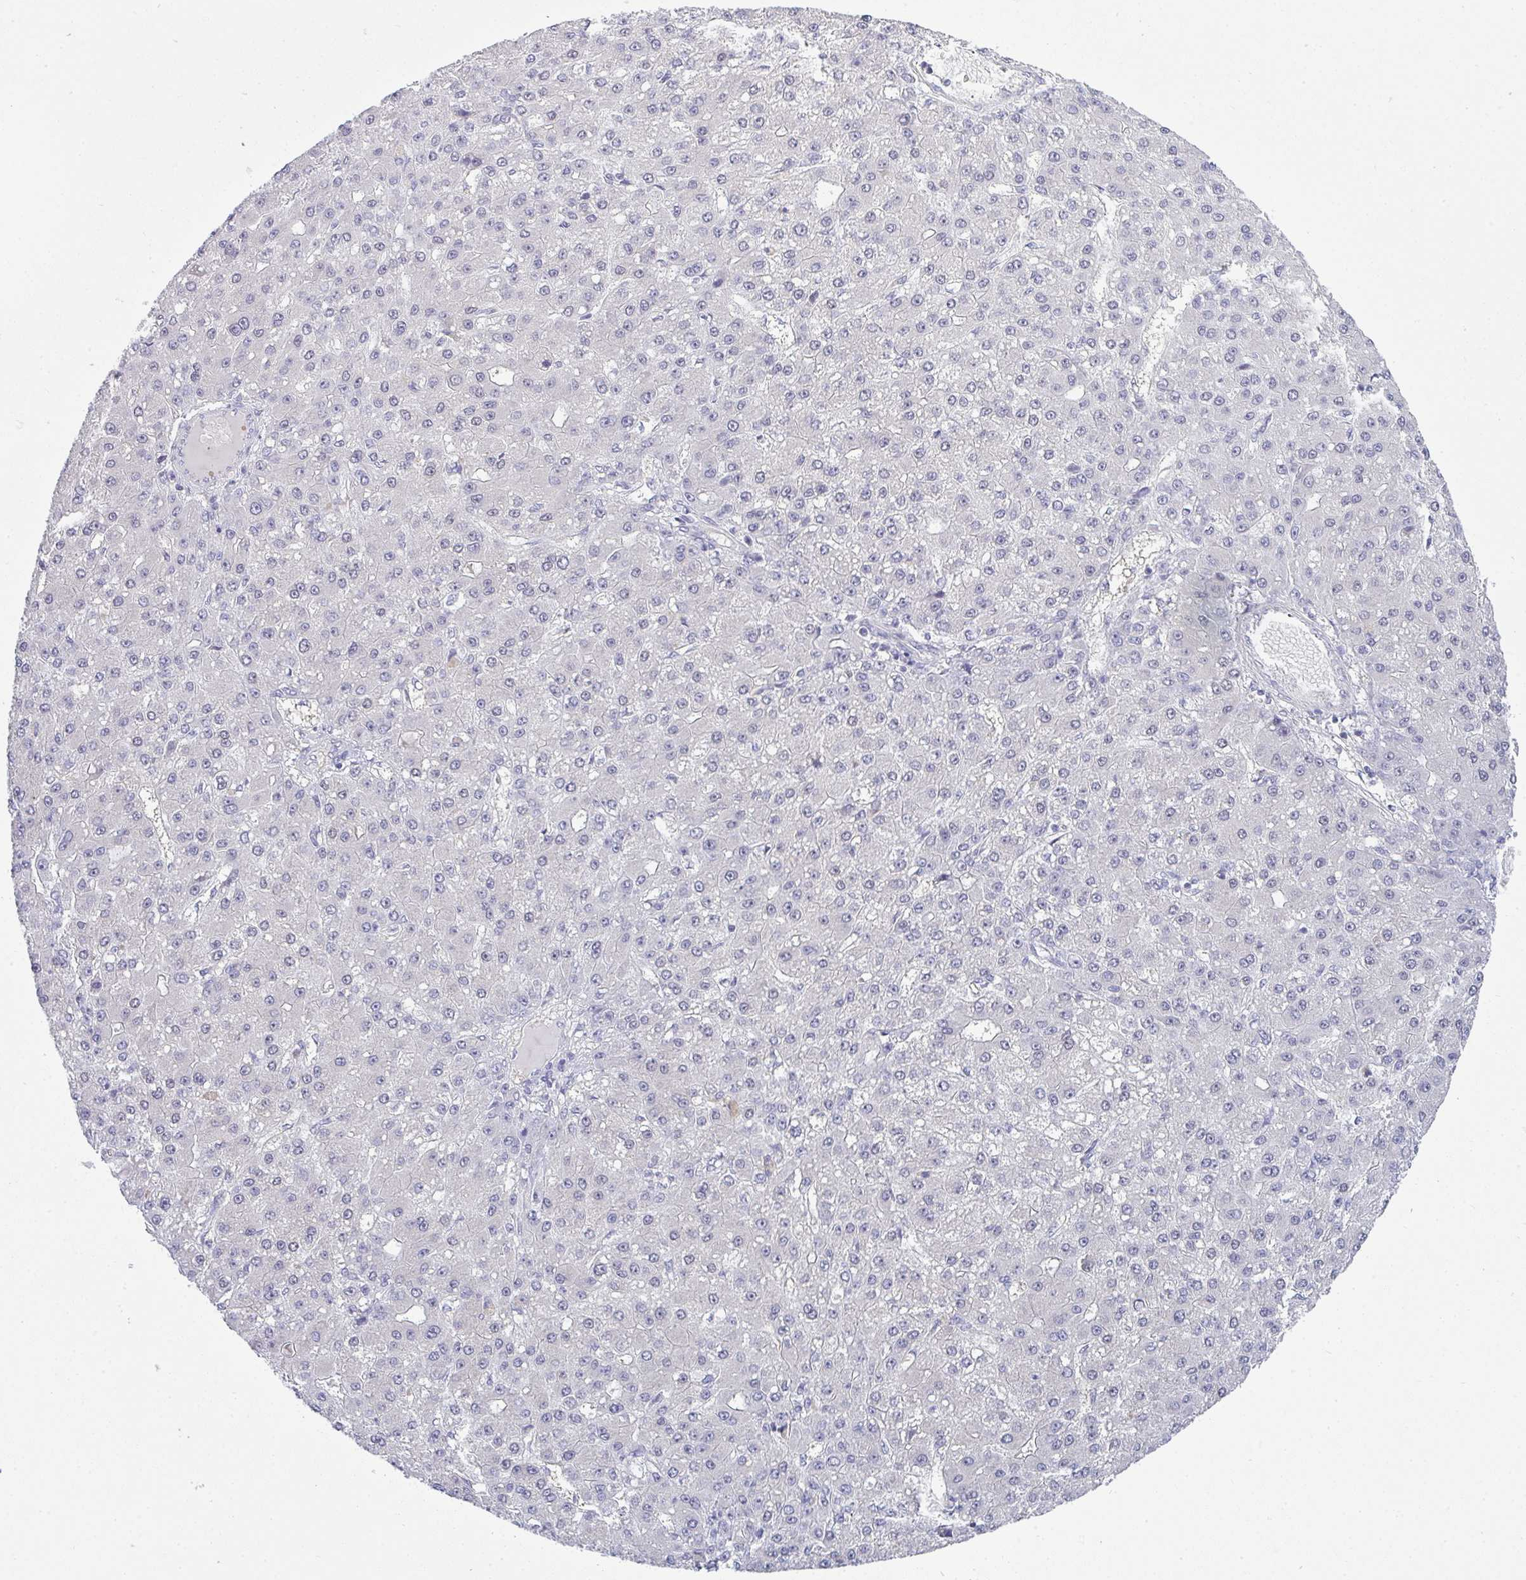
{"staining": {"intensity": "negative", "quantity": "none", "location": "none"}, "tissue": "liver cancer", "cell_type": "Tumor cells", "image_type": "cancer", "snomed": [{"axis": "morphology", "description": "Carcinoma, Hepatocellular, NOS"}, {"axis": "topography", "description": "Liver"}], "caption": "Hepatocellular carcinoma (liver) stained for a protein using immunohistochemistry (IHC) displays no expression tumor cells.", "gene": "TMEM82", "patient": {"sex": "male", "age": 67}}